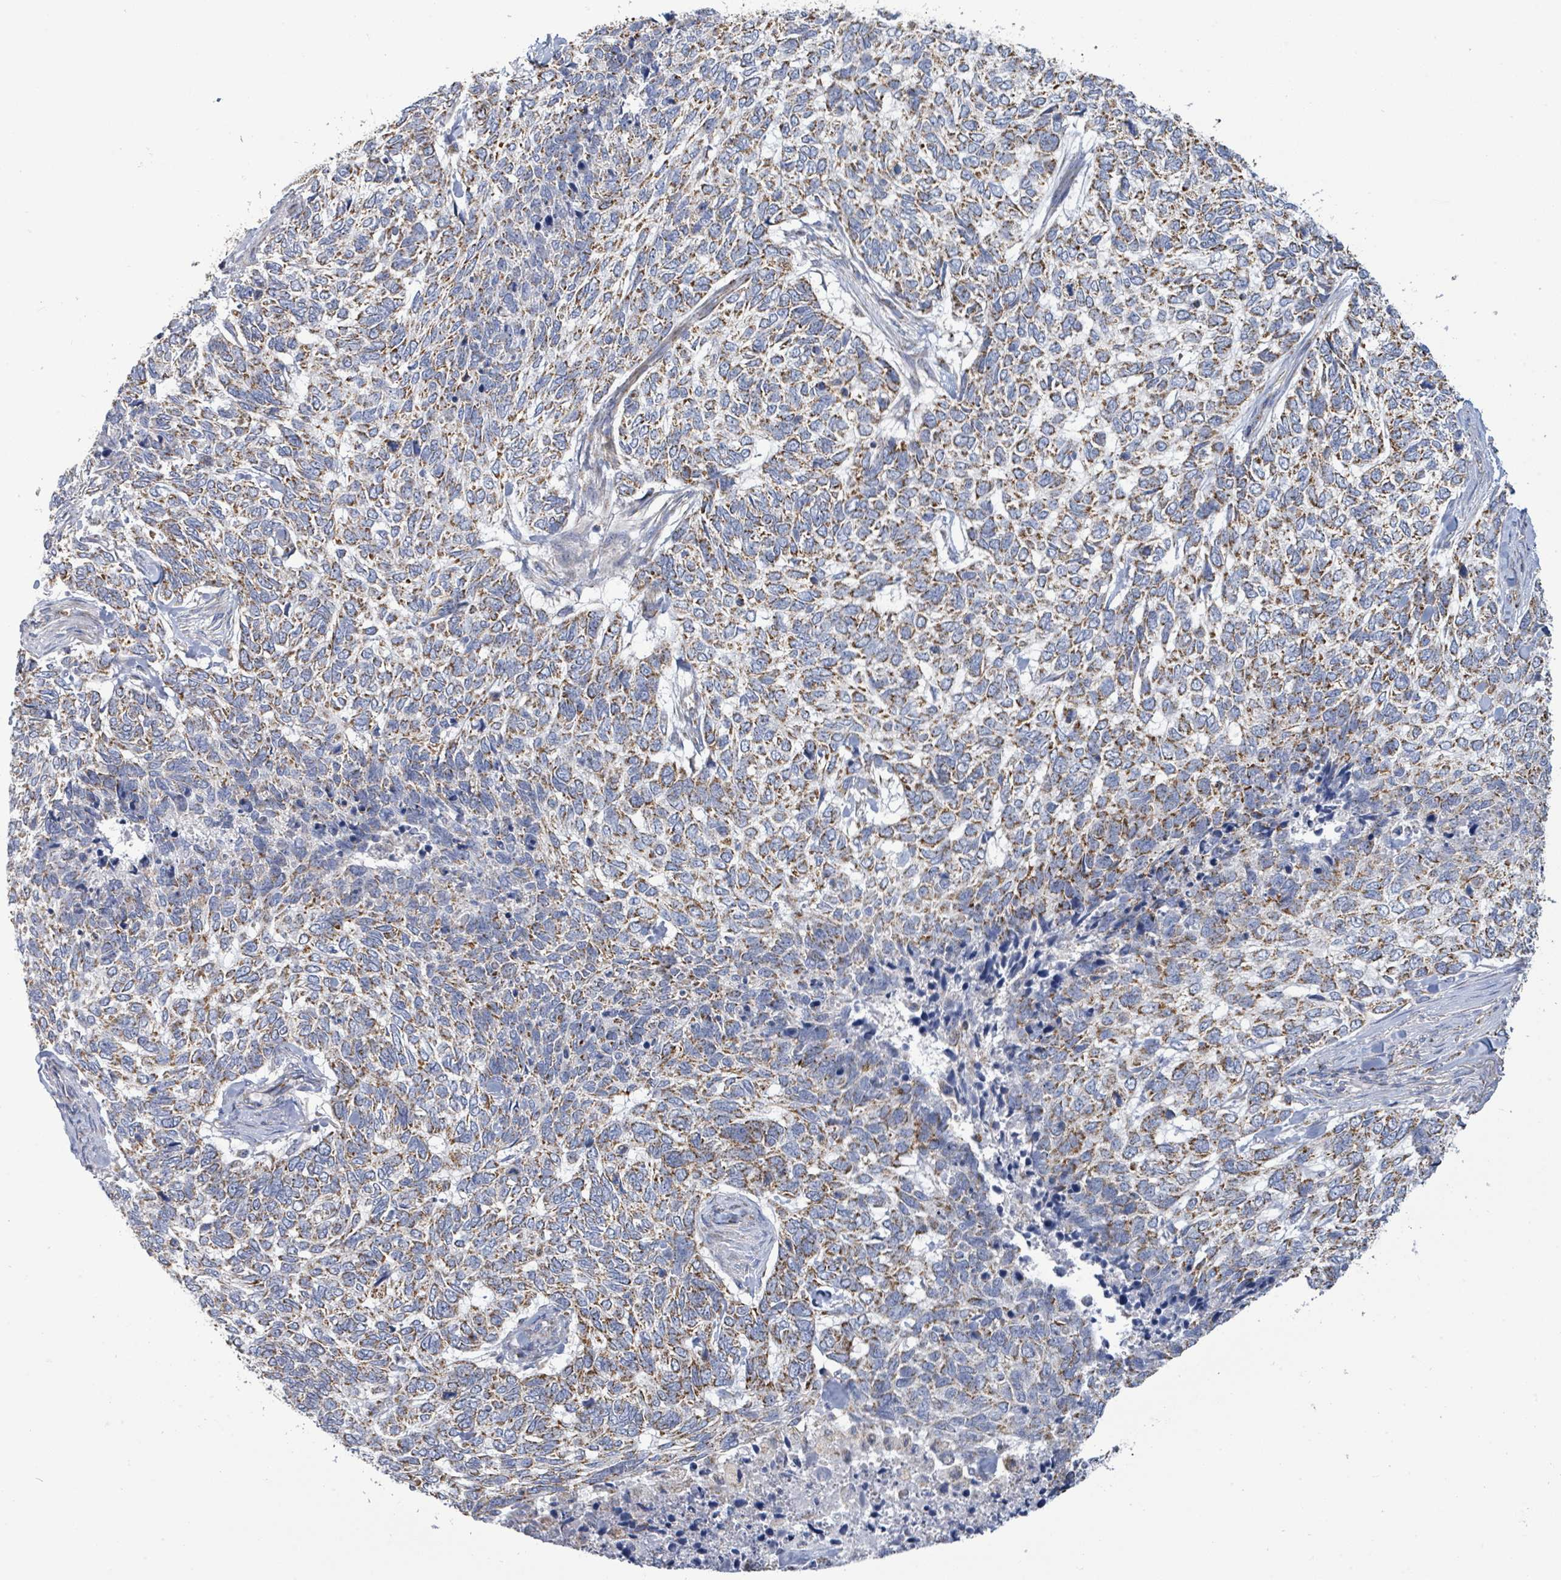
{"staining": {"intensity": "moderate", "quantity": ">75%", "location": "cytoplasmic/membranous"}, "tissue": "skin cancer", "cell_type": "Tumor cells", "image_type": "cancer", "snomed": [{"axis": "morphology", "description": "Basal cell carcinoma"}, {"axis": "topography", "description": "Skin"}], "caption": "Protein expression analysis of human skin cancer (basal cell carcinoma) reveals moderate cytoplasmic/membranous positivity in about >75% of tumor cells. (DAB IHC, brown staining for protein, blue staining for nuclei).", "gene": "SUCLG2", "patient": {"sex": "female", "age": 65}}